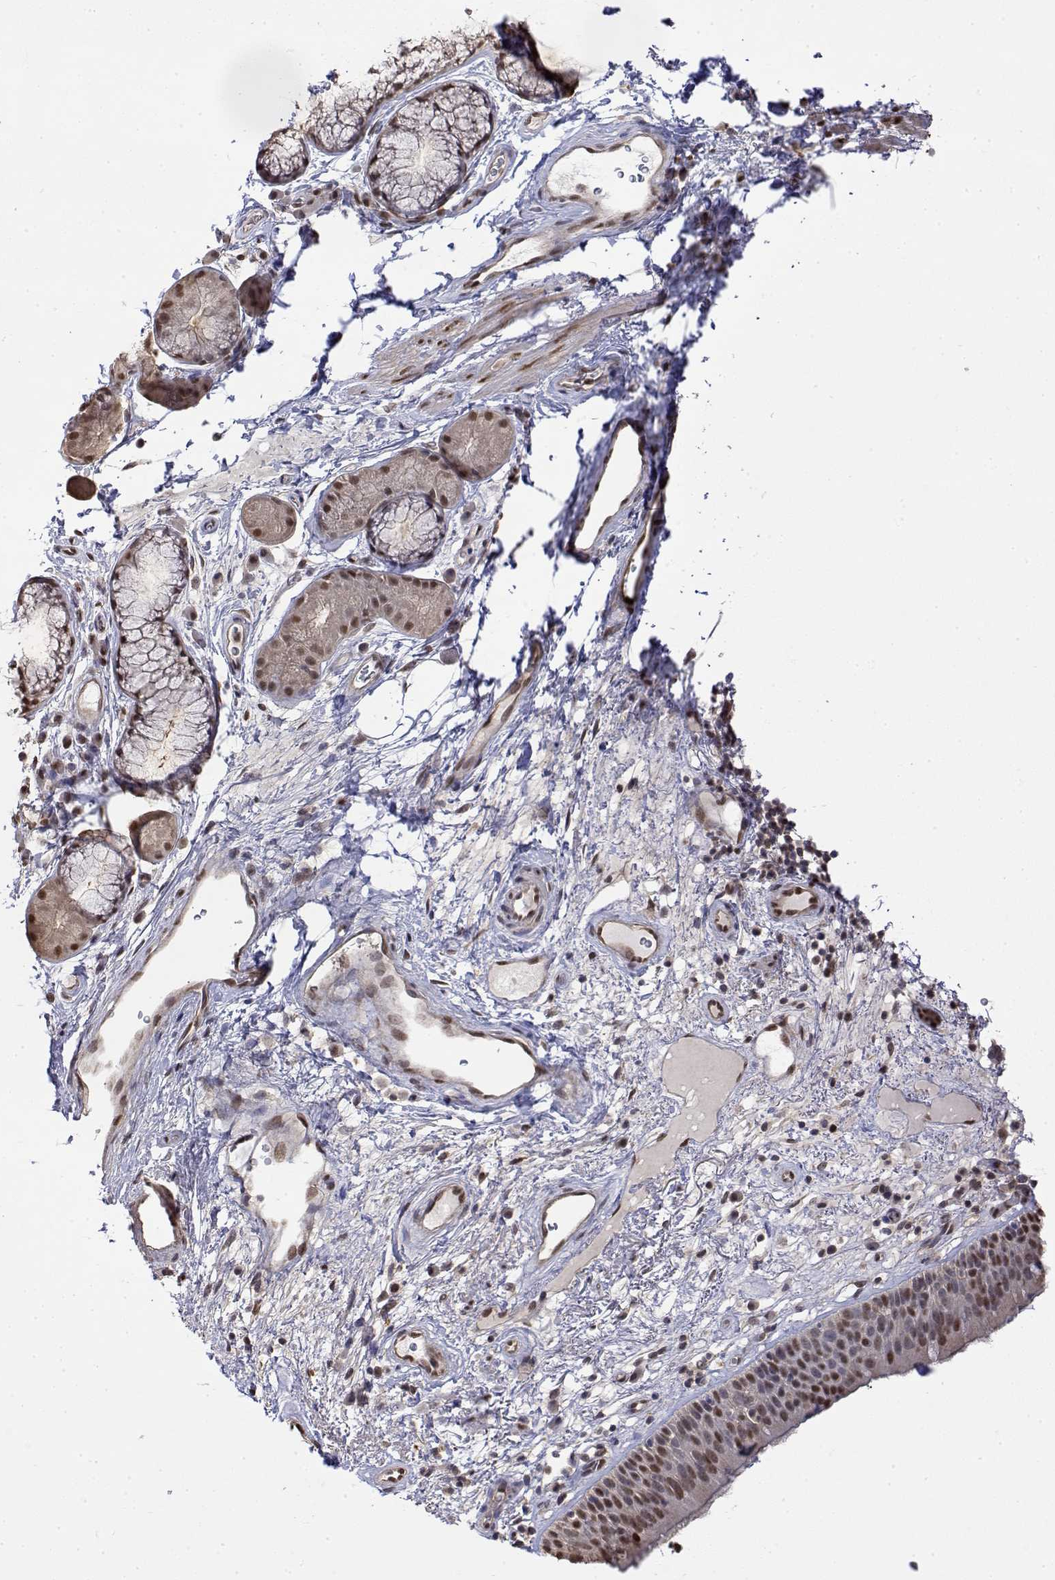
{"staining": {"intensity": "moderate", "quantity": ">75%", "location": "nuclear"}, "tissue": "bronchus", "cell_type": "Respiratory epithelial cells", "image_type": "normal", "snomed": [{"axis": "morphology", "description": "Normal tissue, NOS"}, {"axis": "topography", "description": "Cartilage tissue"}, {"axis": "topography", "description": "Bronchus"}], "caption": "Unremarkable bronchus exhibits moderate nuclear positivity in about >75% of respiratory epithelial cells The protein of interest is stained brown, and the nuclei are stained in blue (DAB (3,3'-diaminobenzidine) IHC with brightfield microscopy, high magnification)..", "gene": "TPI1", "patient": {"sex": "male", "age": 58}}